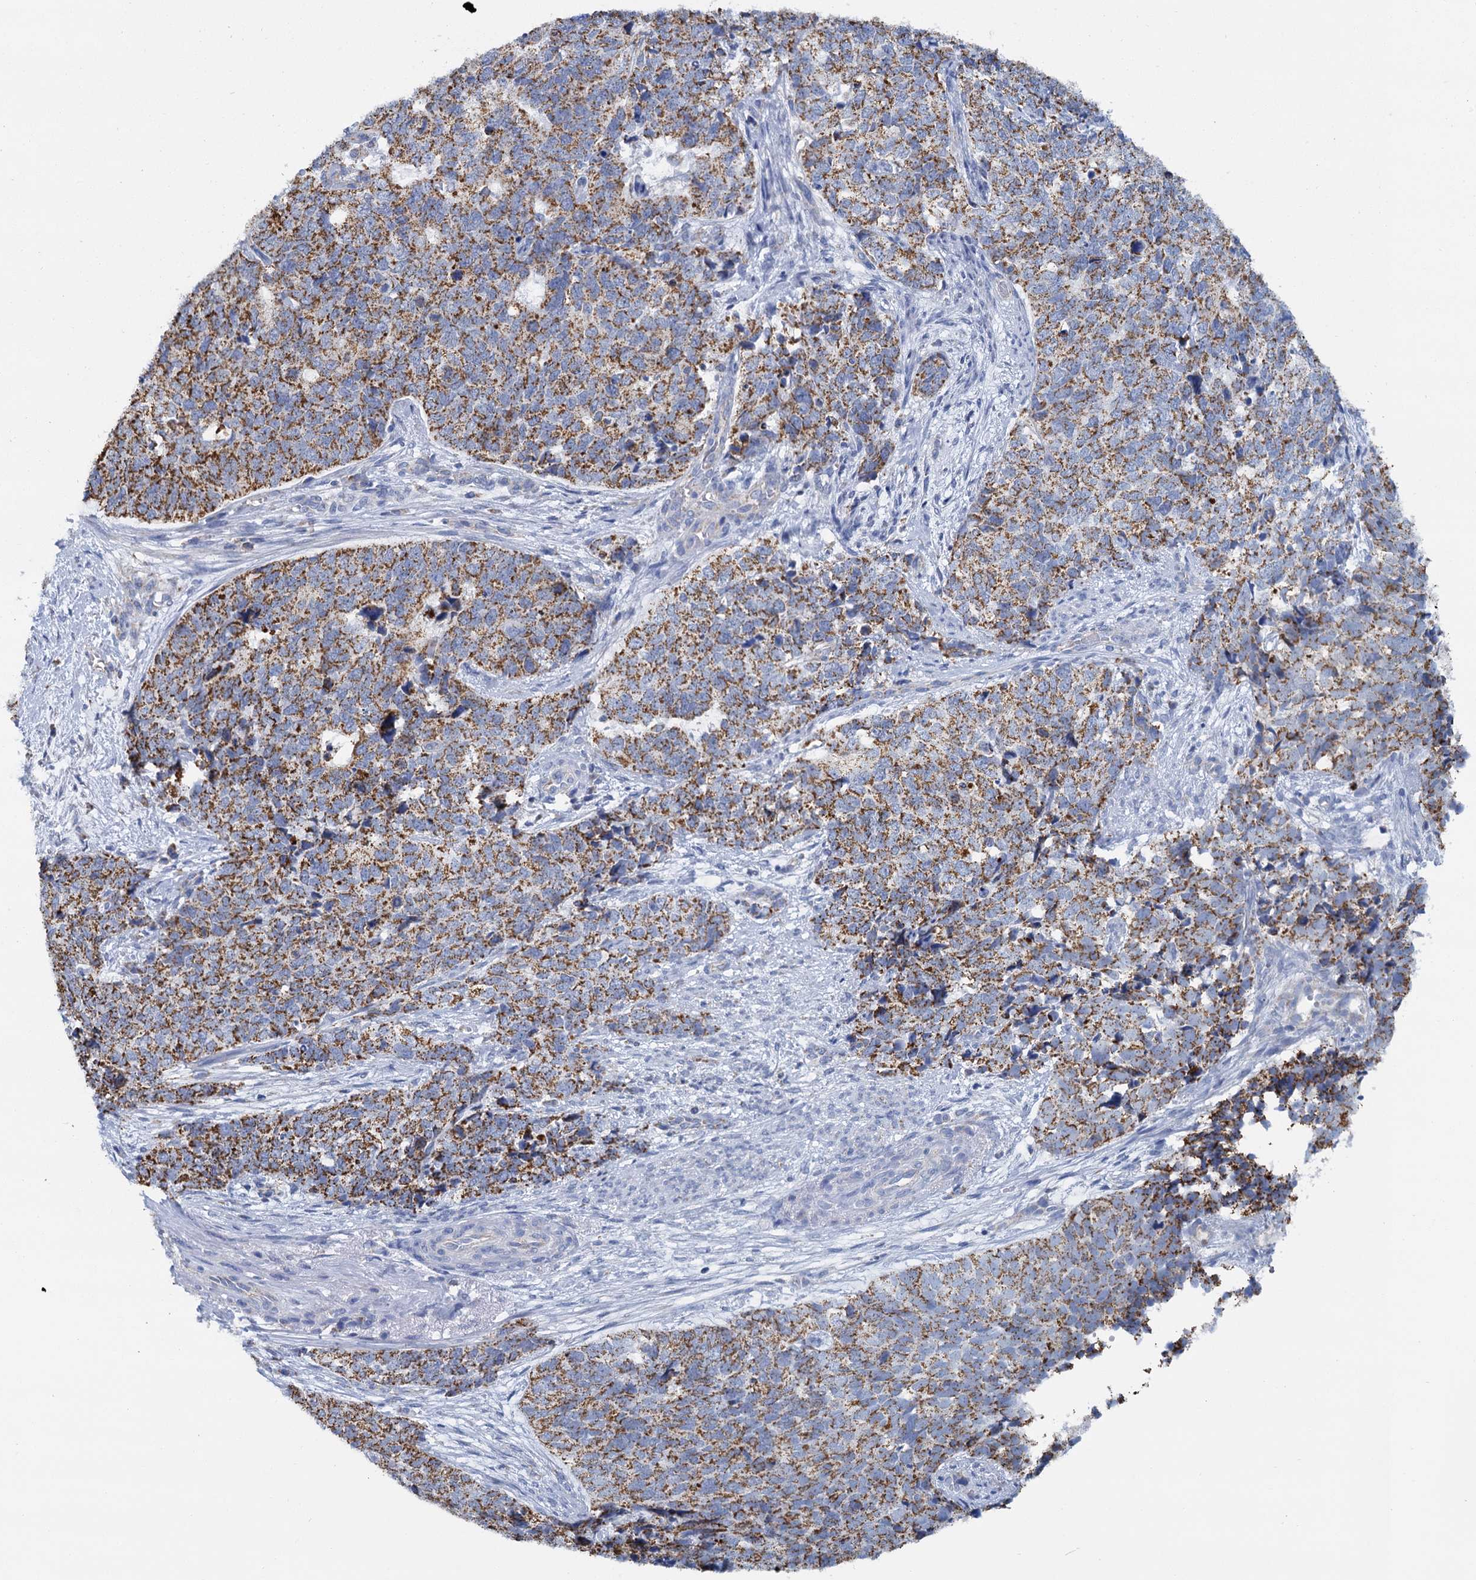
{"staining": {"intensity": "moderate", "quantity": ">75%", "location": "cytoplasmic/membranous"}, "tissue": "cervical cancer", "cell_type": "Tumor cells", "image_type": "cancer", "snomed": [{"axis": "morphology", "description": "Squamous cell carcinoma, NOS"}, {"axis": "topography", "description": "Cervix"}], "caption": "IHC micrograph of cervical cancer (squamous cell carcinoma) stained for a protein (brown), which exhibits medium levels of moderate cytoplasmic/membranous expression in about >75% of tumor cells.", "gene": "CCP110", "patient": {"sex": "female", "age": 63}}